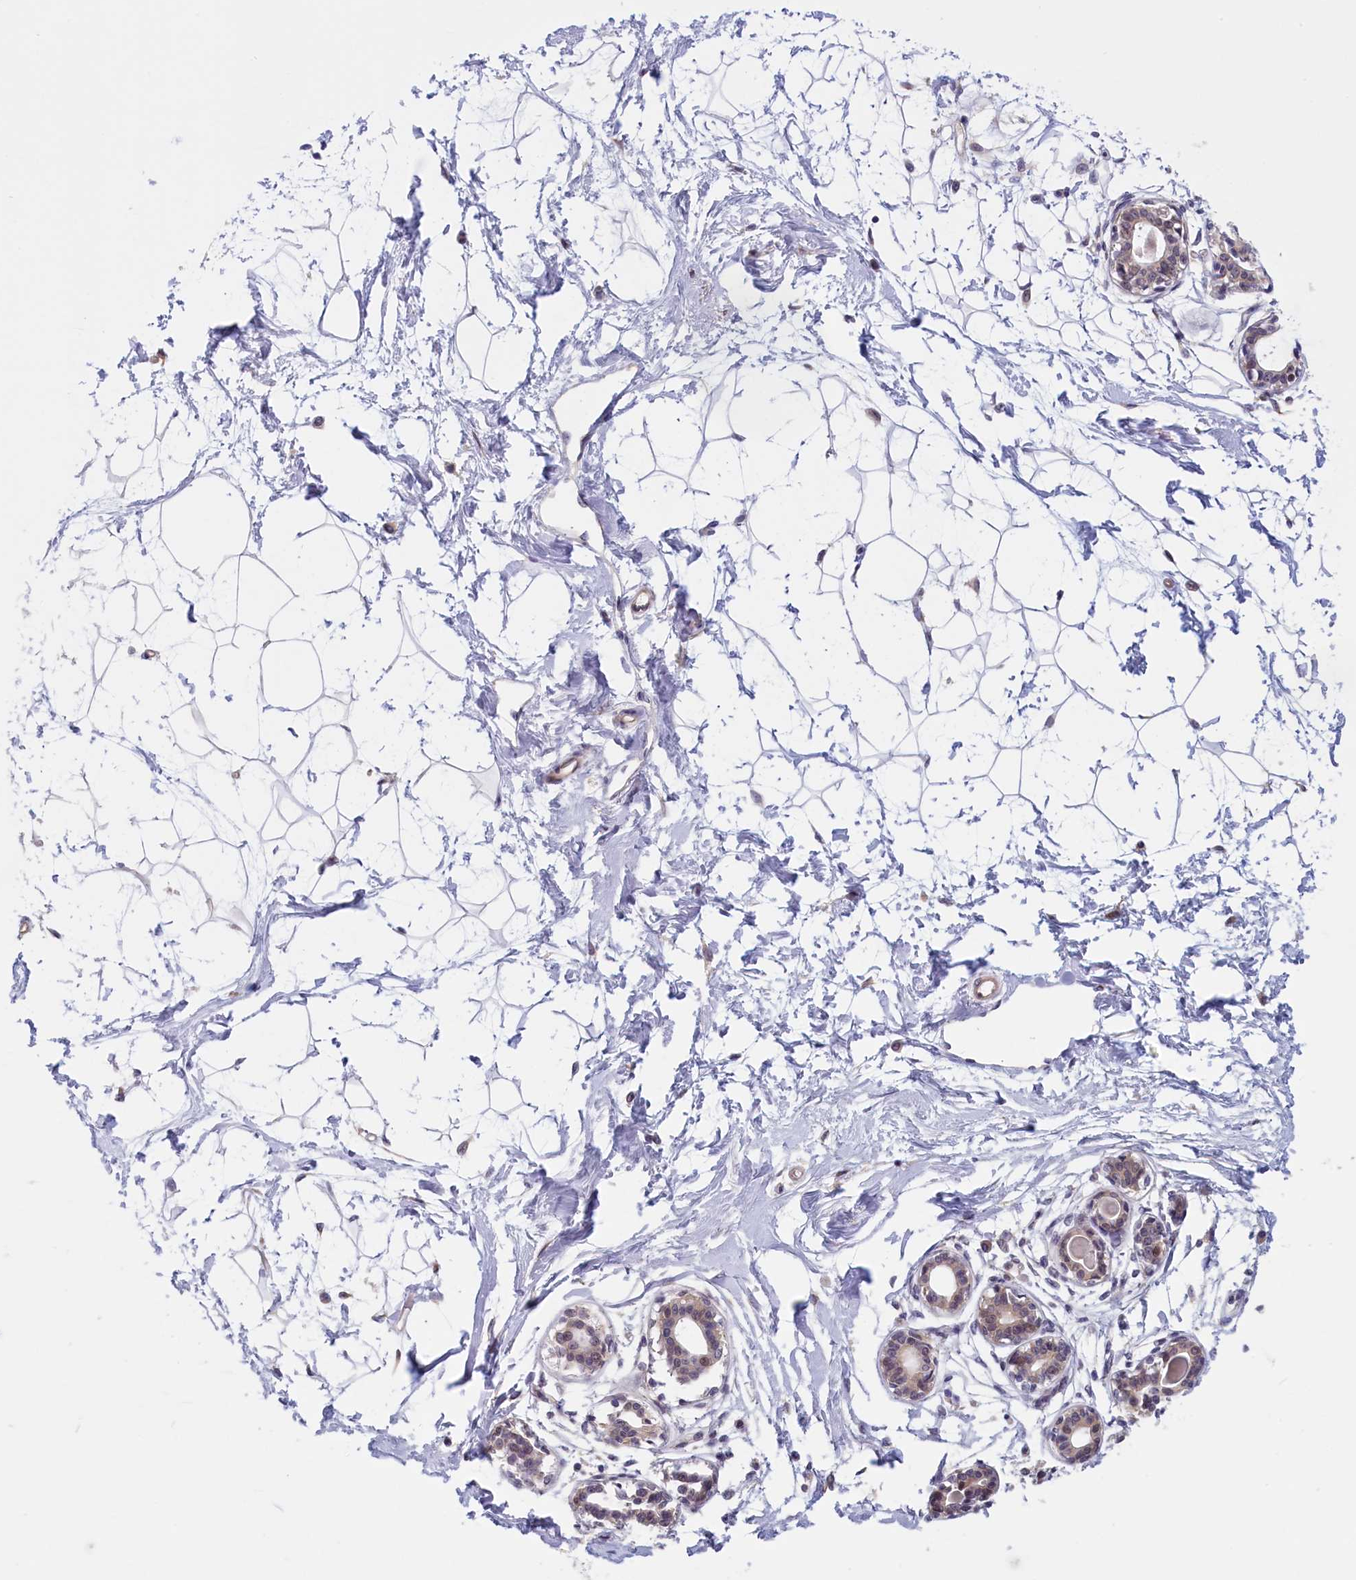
{"staining": {"intensity": "negative", "quantity": "none", "location": "none"}, "tissue": "breast", "cell_type": "Adipocytes", "image_type": "normal", "snomed": [{"axis": "morphology", "description": "Normal tissue, NOS"}, {"axis": "topography", "description": "Breast"}], "caption": "This is an IHC micrograph of benign breast. There is no positivity in adipocytes.", "gene": "IGFALS", "patient": {"sex": "female", "age": 45}}